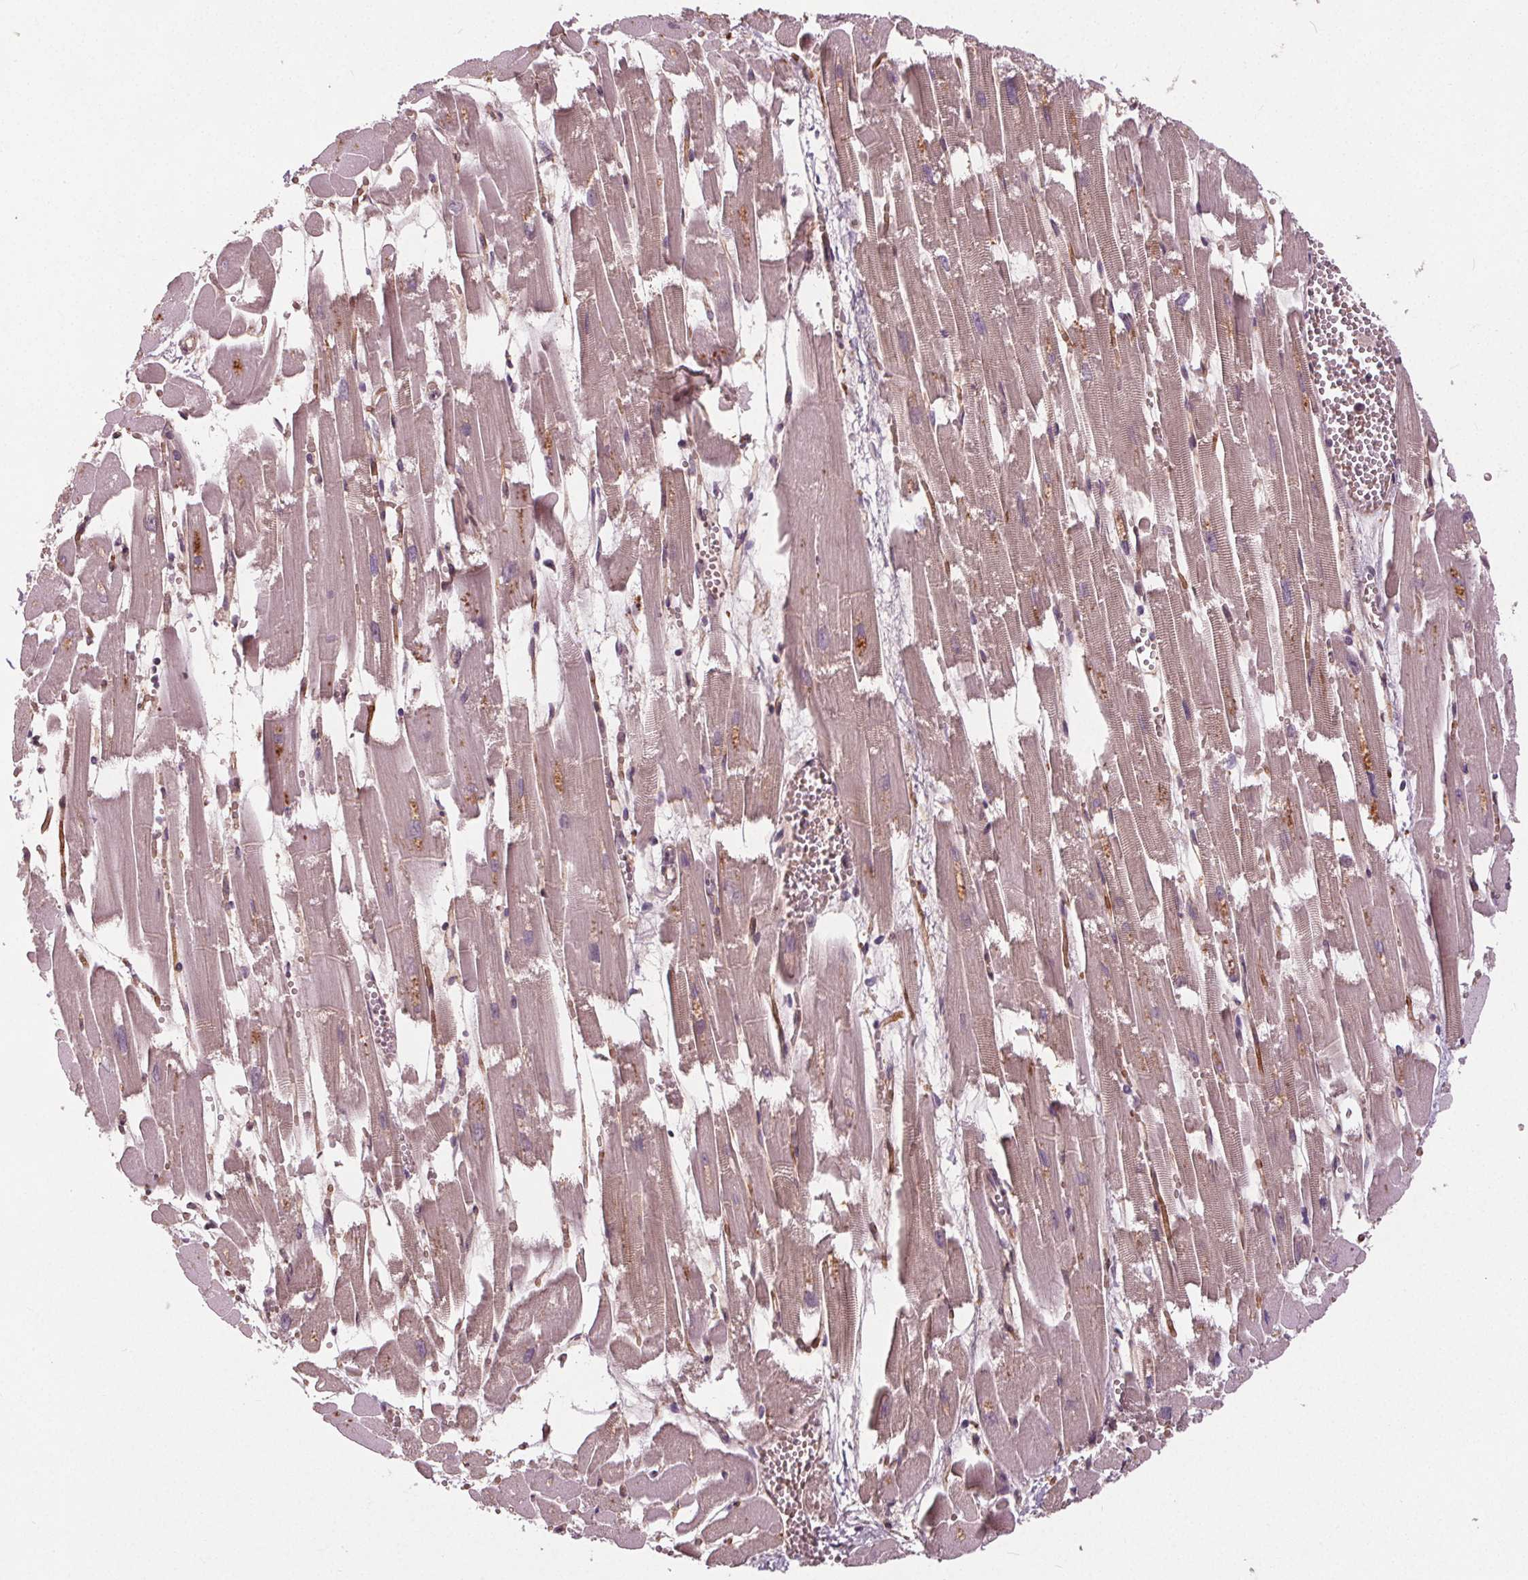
{"staining": {"intensity": "moderate", "quantity": "<25%", "location": "cytoplasmic/membranous"}, "tissue": "heart muscle", "cell_type": "Cardiomyocytes", "image_type": "normal", "snomed": [{"axis": "morphology", "description": "Normal tissue, NOS"}, {"axis": "topography", "description": "Heart"}], "caption": "Cardiomyocytes display low levels of moderate cytoplasmic/membranous staining in about <25% of cells in normal human heart muscle.", "gene": "PDGFD", "patient": {"sex": "female", "age": 52}}